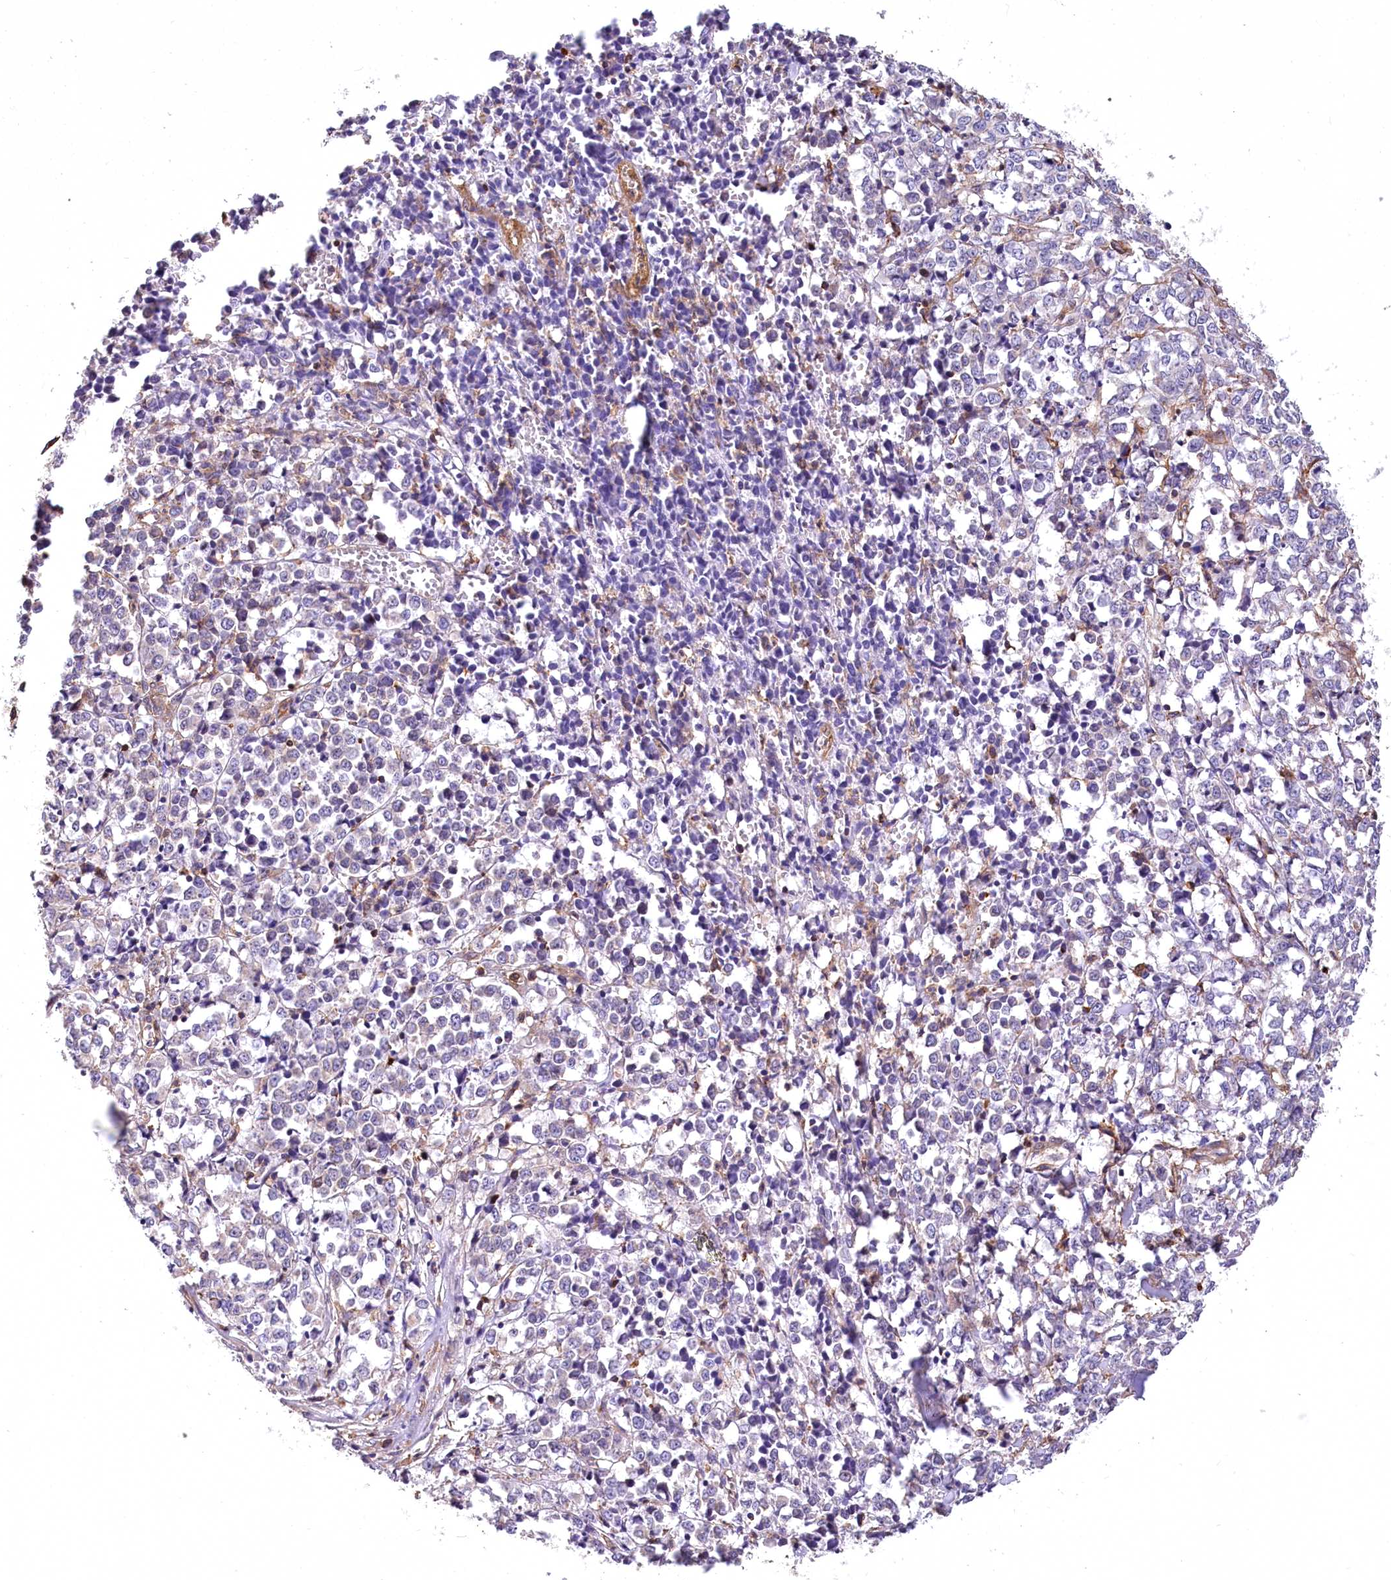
{"staining": {"intensity": "negative", "quantity": "none", "location": "none"}, "tissue": "melanoma", "cell_type": "Tumor cells", "image_type": "cancer", "snomed": [{"axis": "morphology", "description": "Malignant melanoma, NOS"}, {"axis": "topography", "description": "Skin"}], "caption": "This is an immunohistochemistry histopathology image of melanoma. There is no staining in tumor cells.", "gene": "DPP3", "patient": {"sex": "female", "age": 72}}